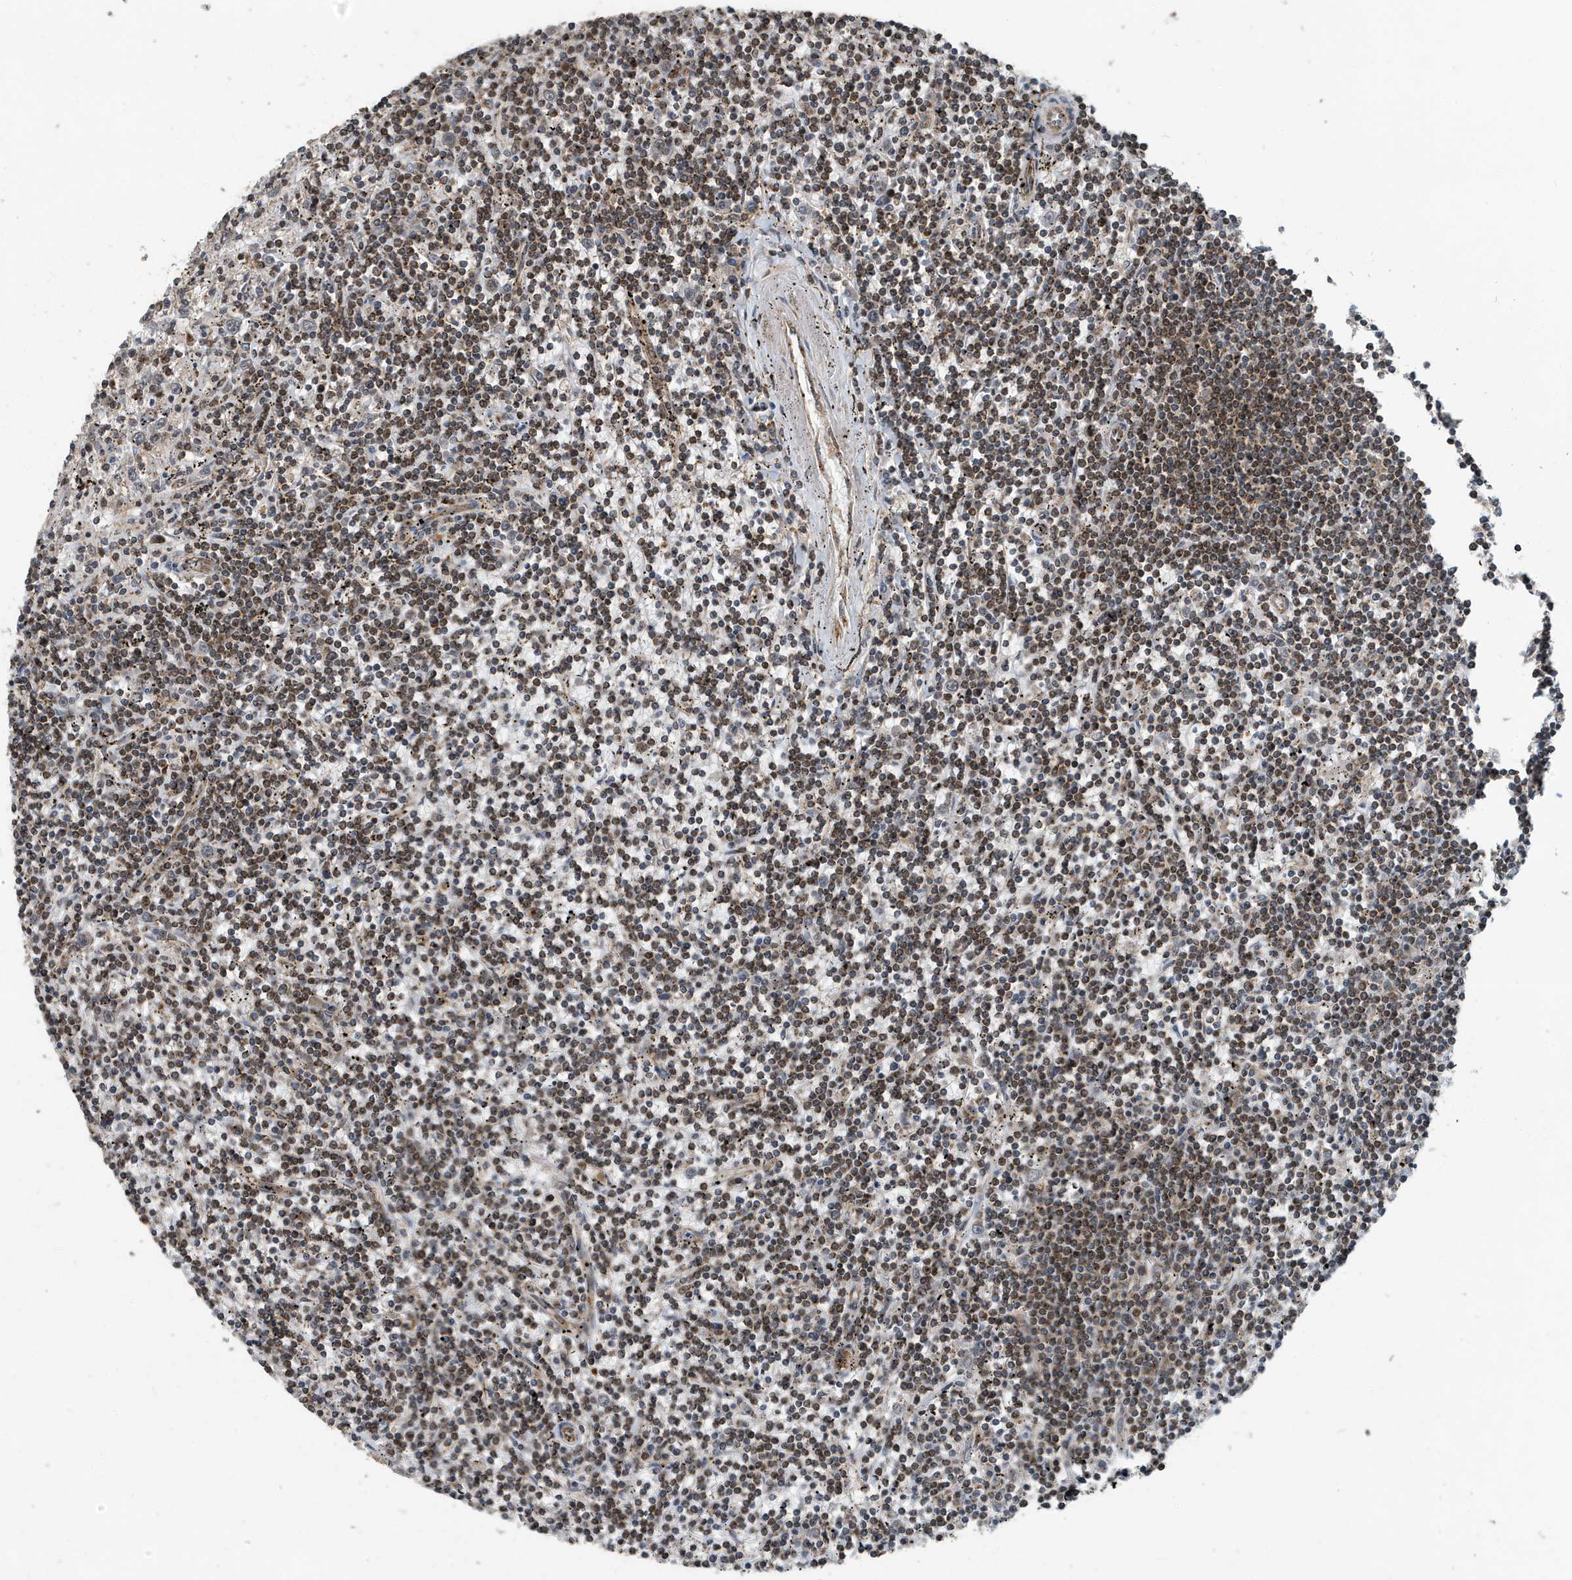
{"staining": {"intensity": "moderate", "quantity": ">75%", "location": "cytoplasmic/membranous"}, "tissue": "lymphoma", "cell_type": "Tumor cells", "image_type": "cancer", "snomed": [{"axis": "morphology", "description": "Malignant lymphoma, non-Hodgkin's type, Low grade"}, {"axis": "topography", "description": "Spleen"}], "caption": "Lymphoma stained with a brown dye exhibits moderate cytoplasmic/membranous positive expression in approximately >75% of tumor cells.", "gene": "KIF15", "patient": {"sex": "male", "age": 76}}